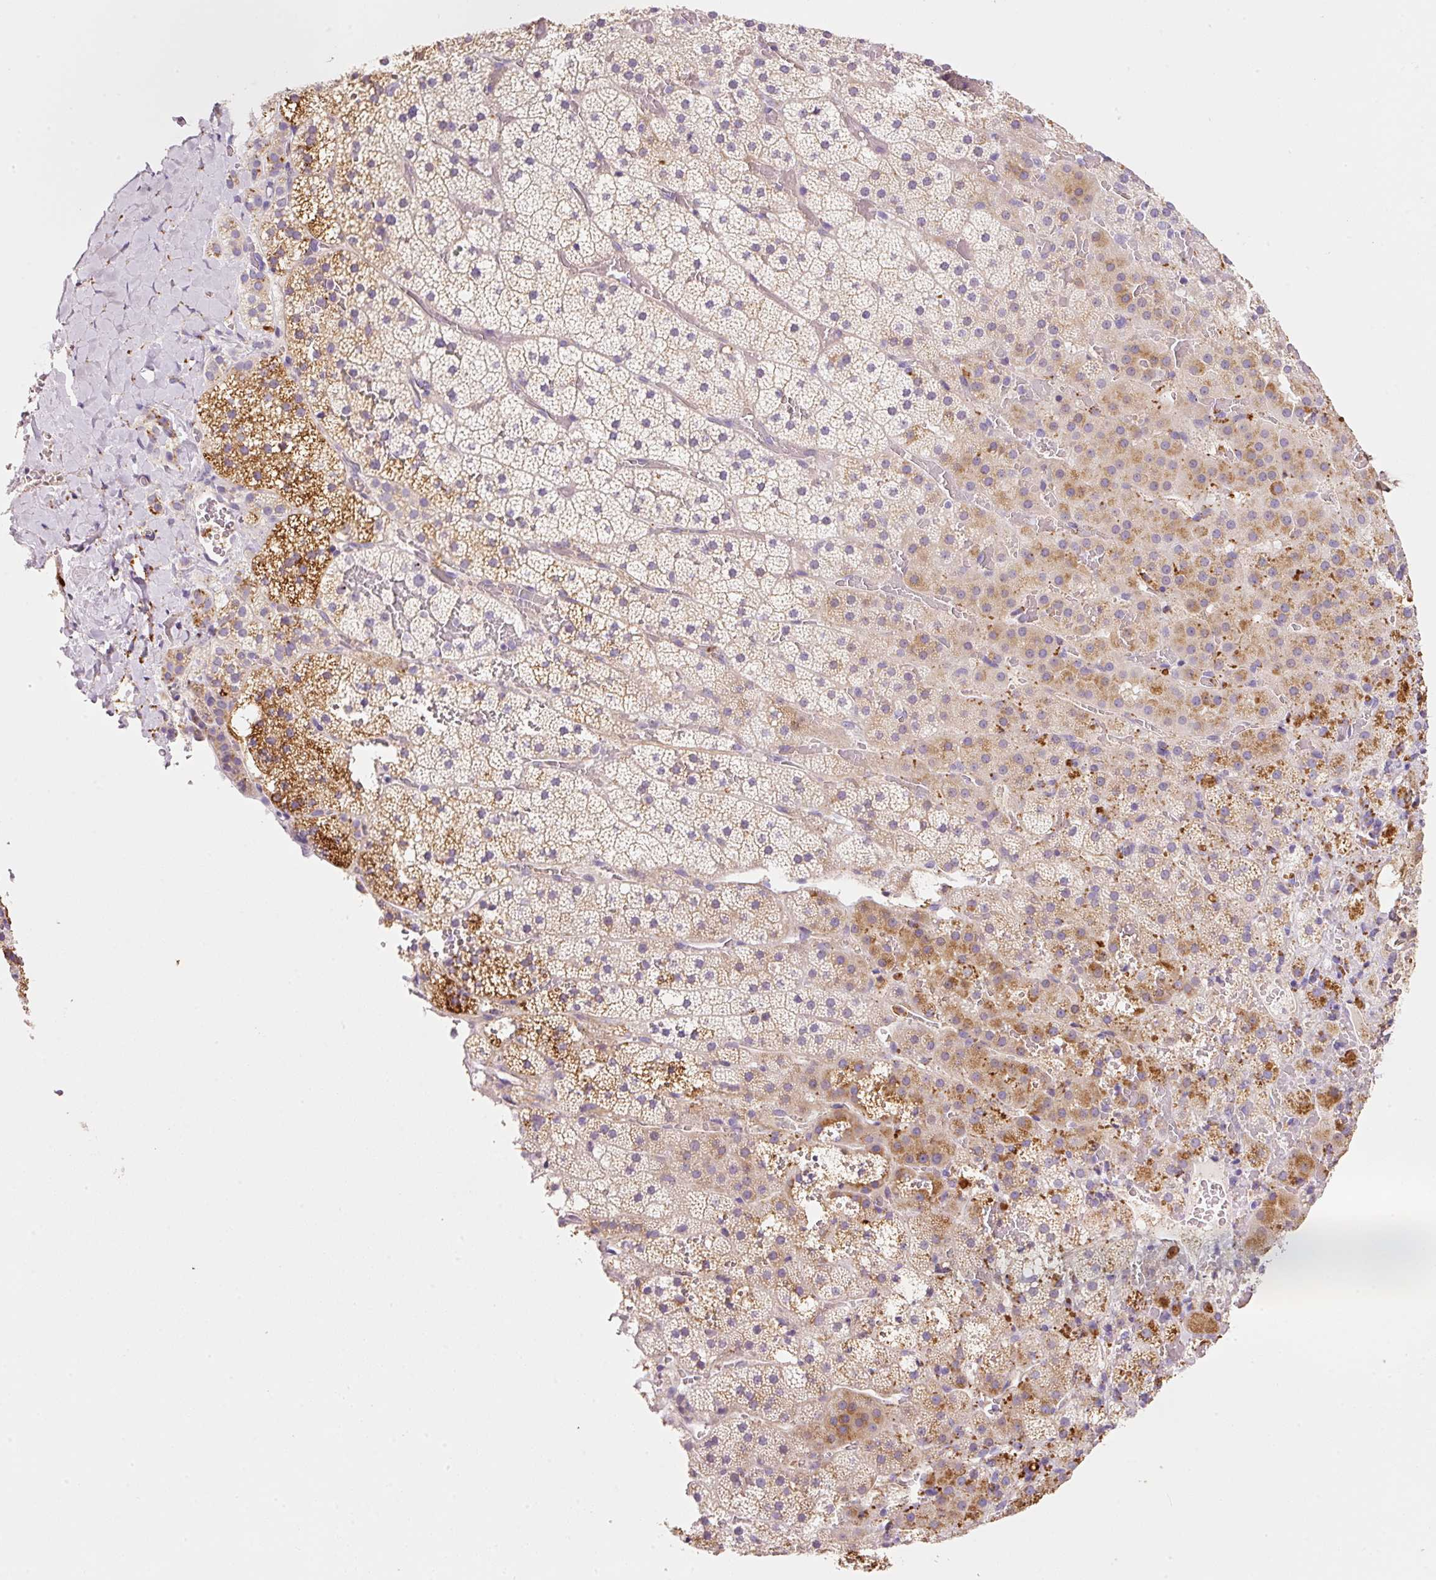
{"staining": {"intensity": "moderate", "quantity": ">75%", "location": "cytoplasmic/membranous"}, "tissue": "adrenal gland", "cell_type": "Glandular cells", "image_type": "normal", "snomed": [{"axis": "morphology", "description": "Normal tissue, NOS"}, {"axis": "topography", "description": "Adrenal gland"}], "caption": "Glandular cells reveal medium levels of moderate cytoplasmic/membranous positivity in approximately >75% of cells in normal human adrenal gland.", "gene": "TMC8", "patient": {"sex": "male", "age": 53}}